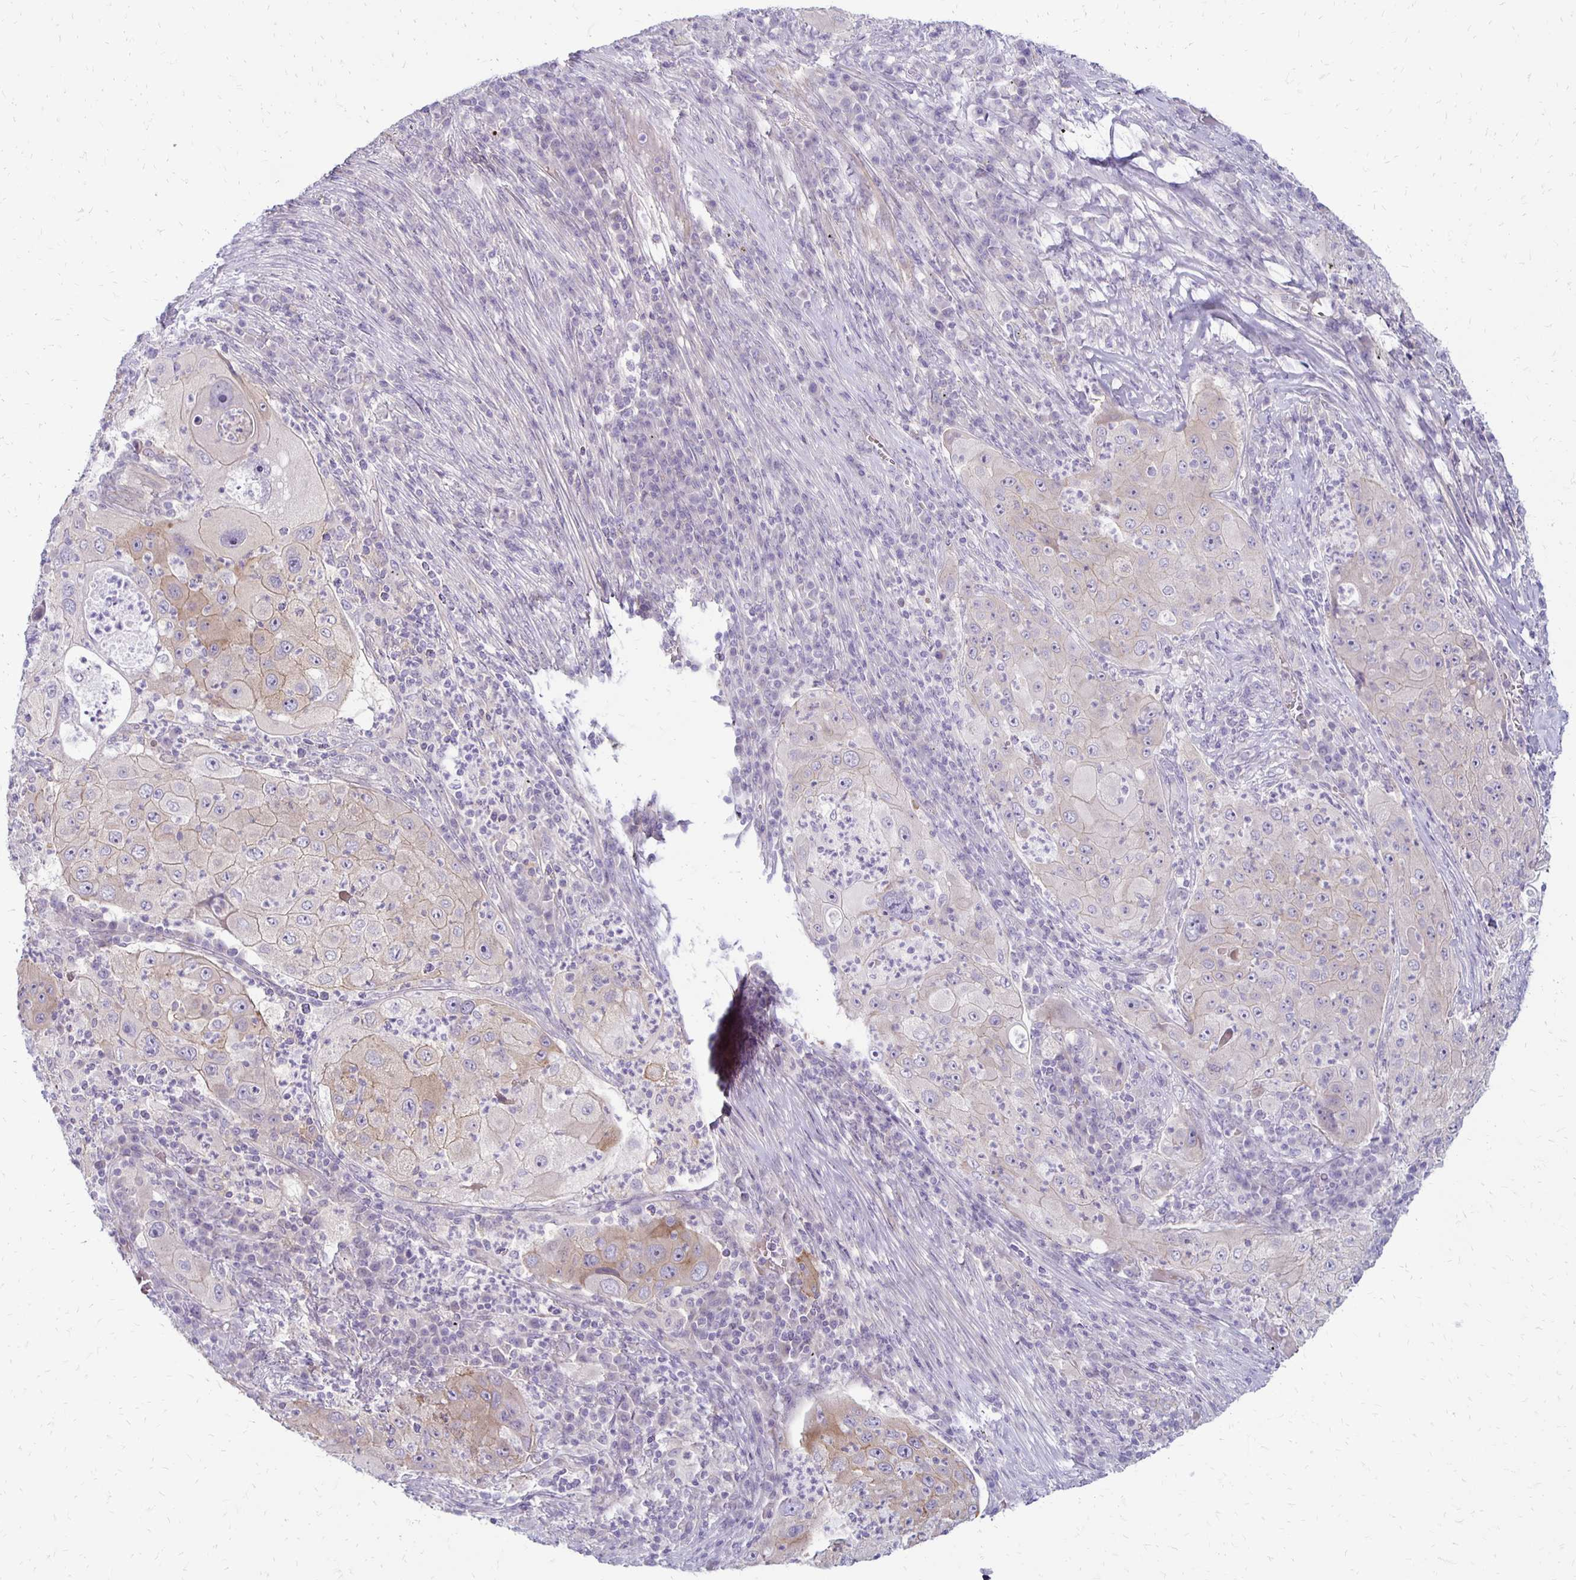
{"staining": {"intensity": "weak", "quantity": "<25%", "location": "cytoplasmic/membranous"}, "tissue": "lung cancer", "cell_type": "Tumor cells", "image_type": "cancer", "snomed": [{"axis": "morphology", "description": "Squamous cell carcinoma, NOS"}, {"axis": "topography", "description": "Lung"}], "caption": "The photomicrograph demonstrates no significant positivity in tumor cells of squamous cell carcinoma (lung).", "gene": "KATNBL1", "patient": {"sex": "female", "age": 59}}